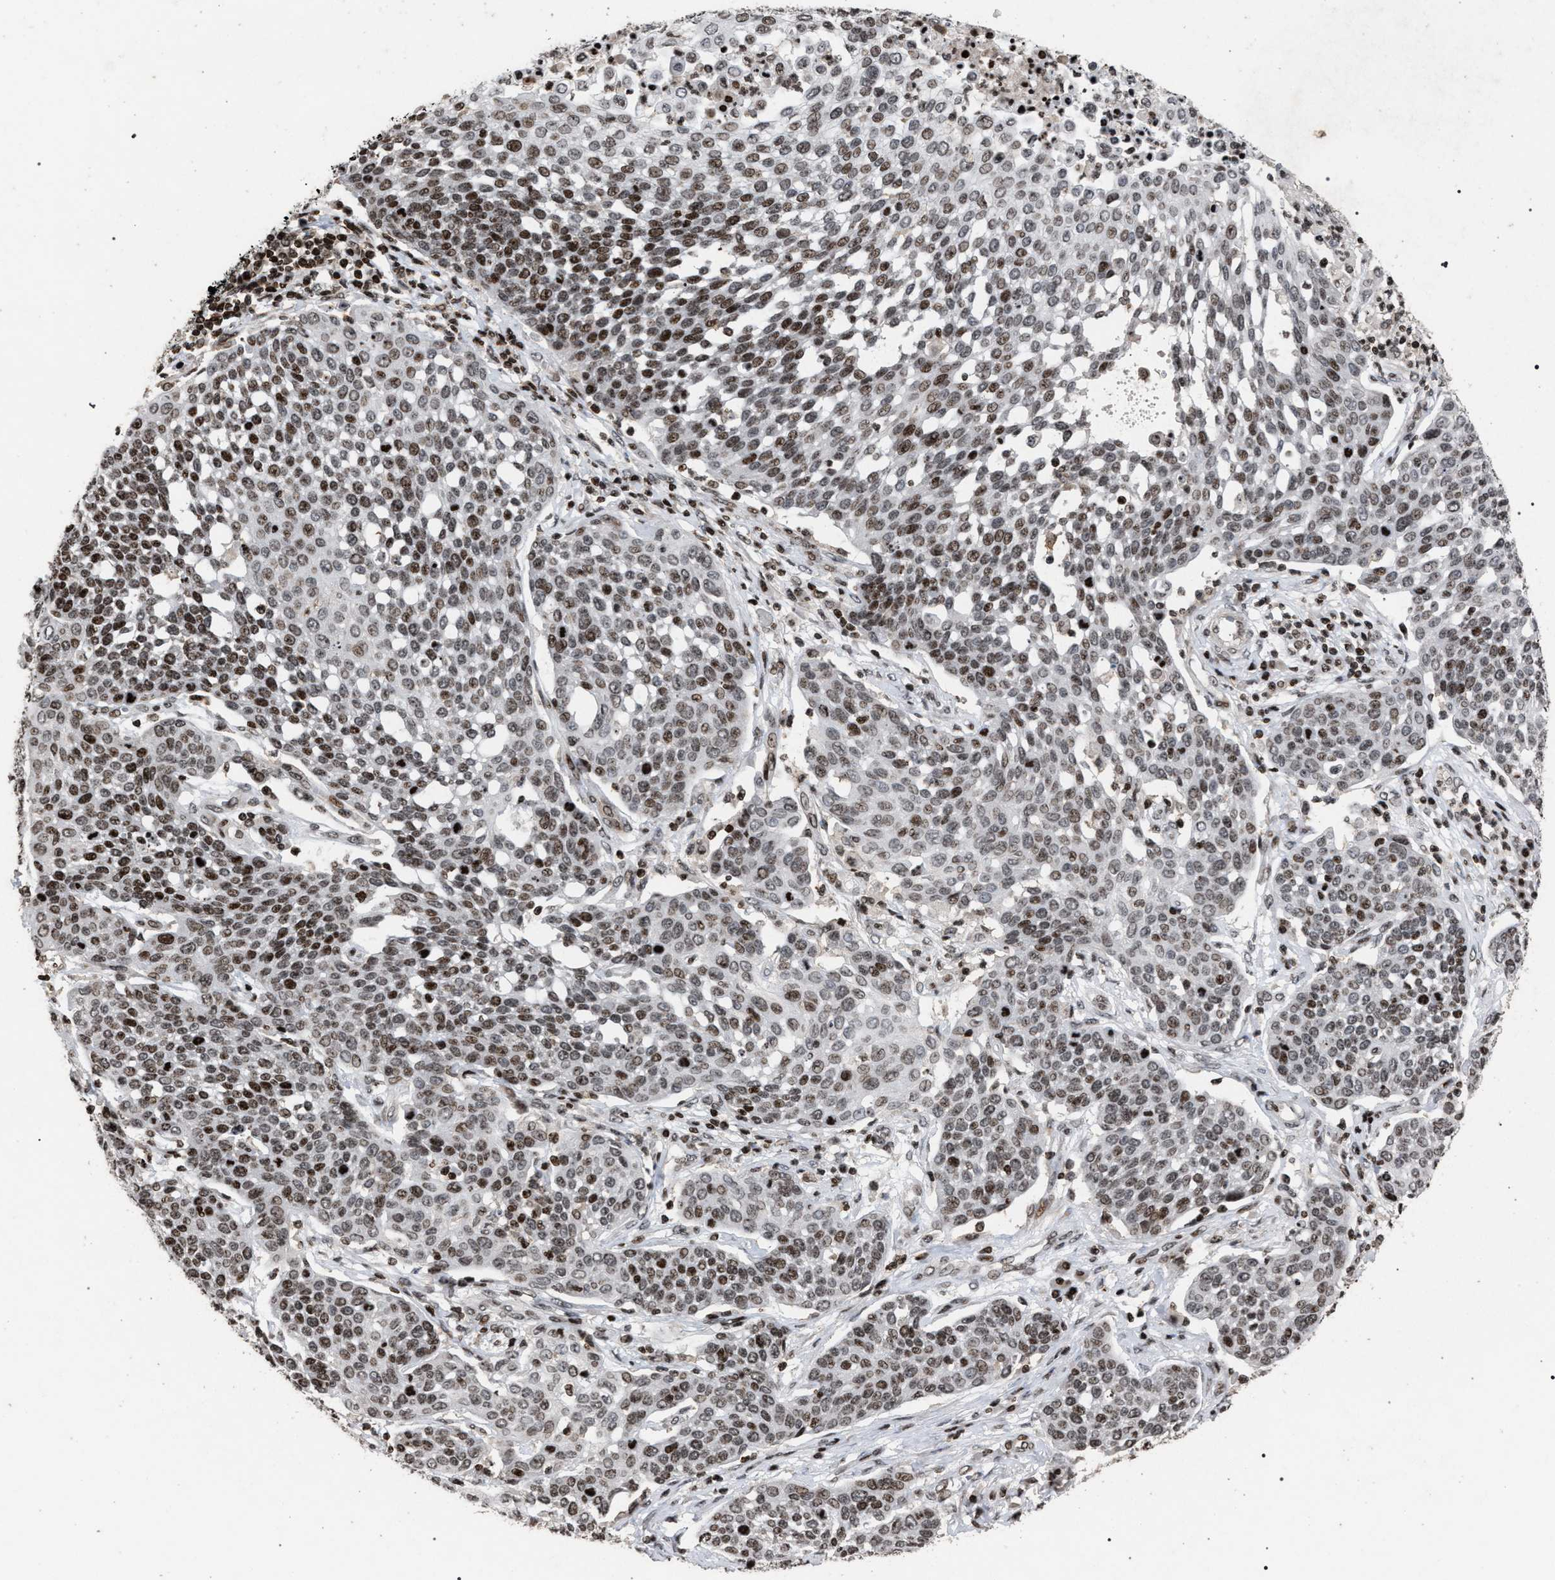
{"staining": {"intensity": "moderate", "quantity": ">75%", "location": "nuclear"}, "tissue": "cervical cancer", "cell_type": "Tumor cells", "image_type": "cancer", "snomed": [{"axis": "morphology", "description": "Squamous cell carcinoma, NOS"}, {"axis": "topography", "description": "Cervix"}], "caption": "An image of human cervical cancer (squamous cell carcinoma) stained for a protein reveals moderate nuclear brown staining in tumor cells. Using DAB (3,3'-diaminobenzidine) (brown) and hematoxylin (blue) stains, captured at high magnification using brightfield microscopy.", "gene": "FOXD3", "patient": {"sex": "female", "age": 34}}